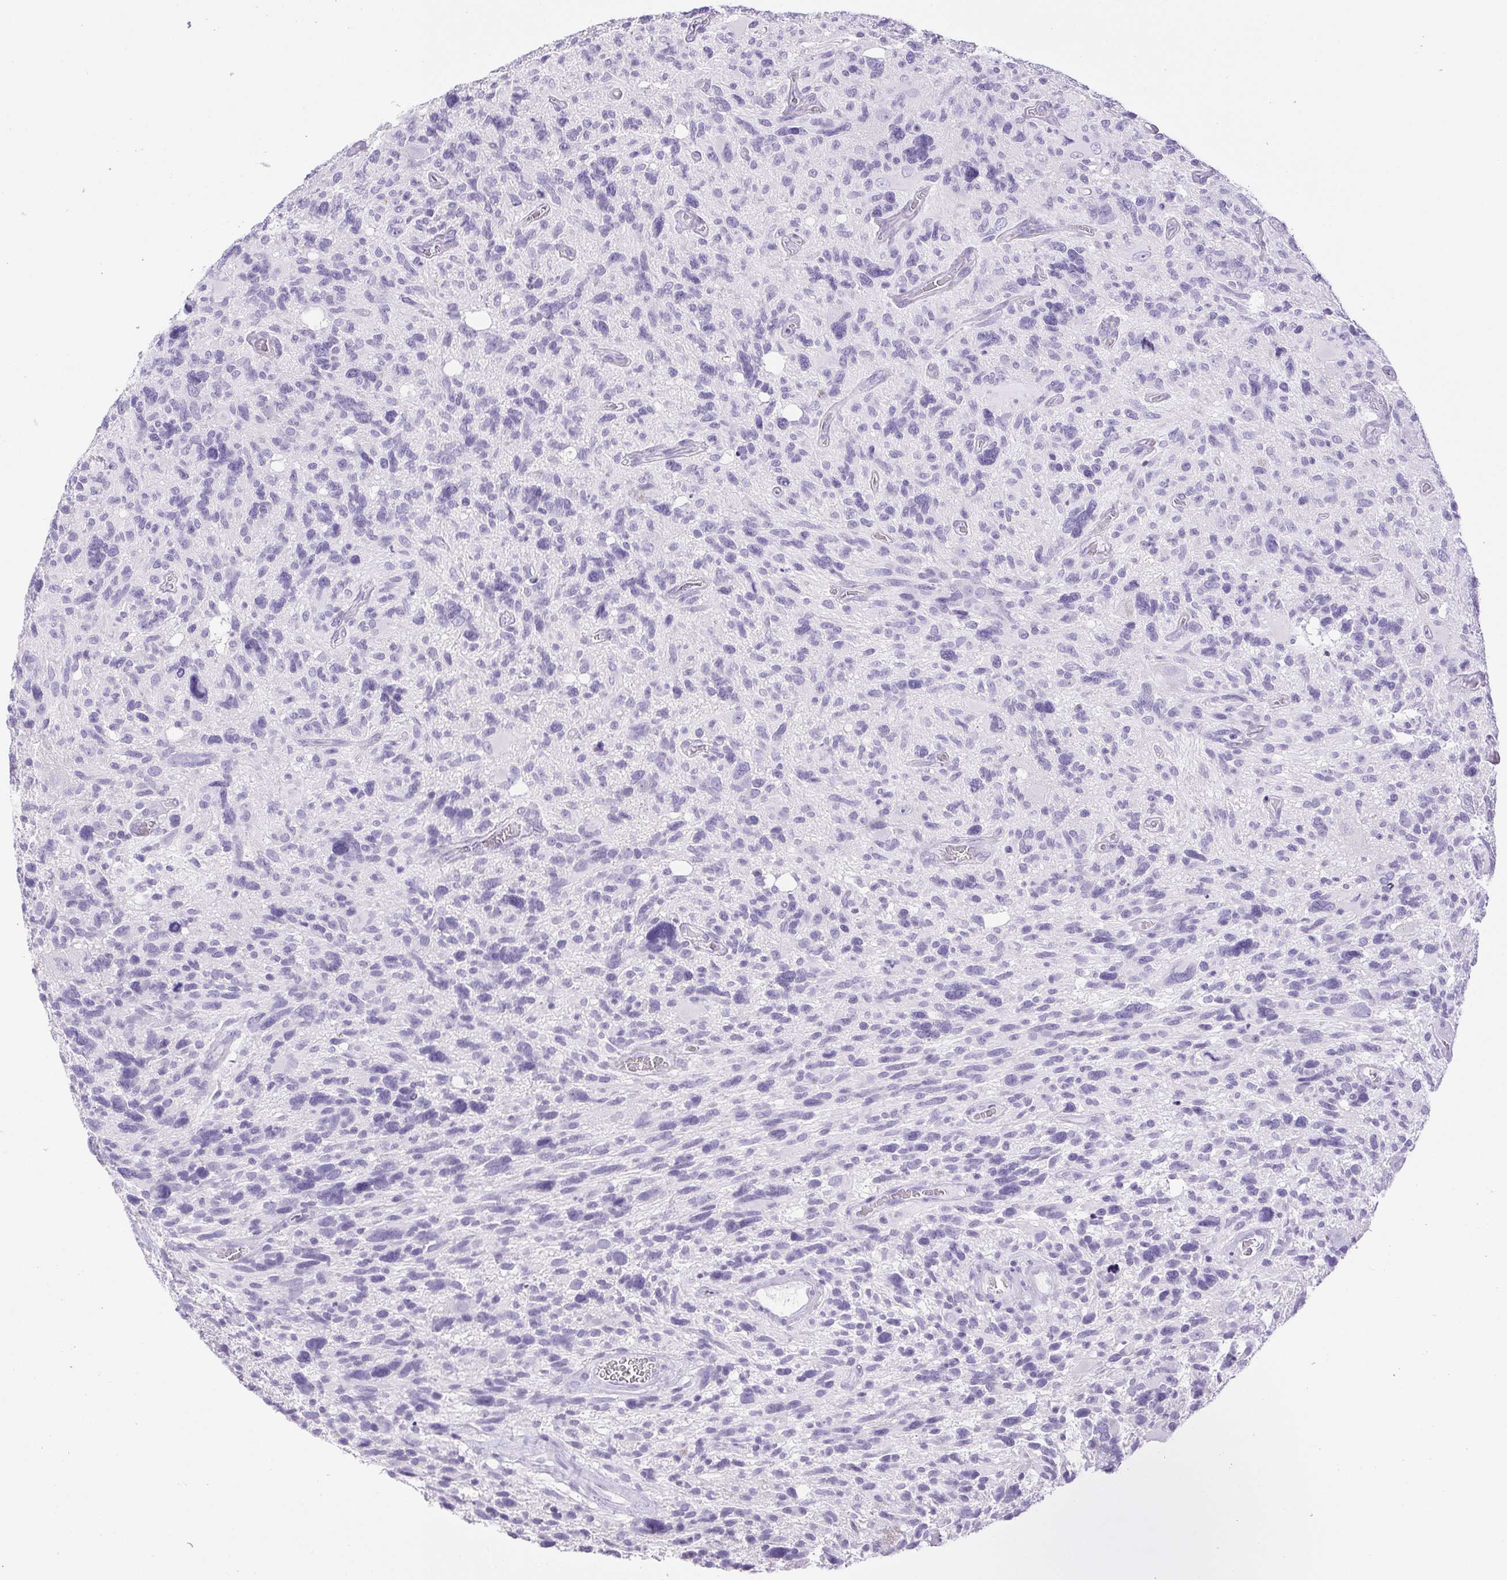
{"staining": {"intensity": "negative", "quantity": "none", "location": "none"}, "tissue": "glioma", "cell_type": "Tumor cells", "image_type": "cancer", "snomed": [{"axis": "morphology", "description": "Glioma, malignant, High grade"}, {"axis": "topography", "description": "Brain"}], "caption": "IHC photomicrograph of malignant high-grade glioma stained for a protein (brown), which exhibits no positivity in tumor cells. Nuclei are stained in blue.", "gene": "HLA-G", "patient": {"sex": "male", "age": 49}}